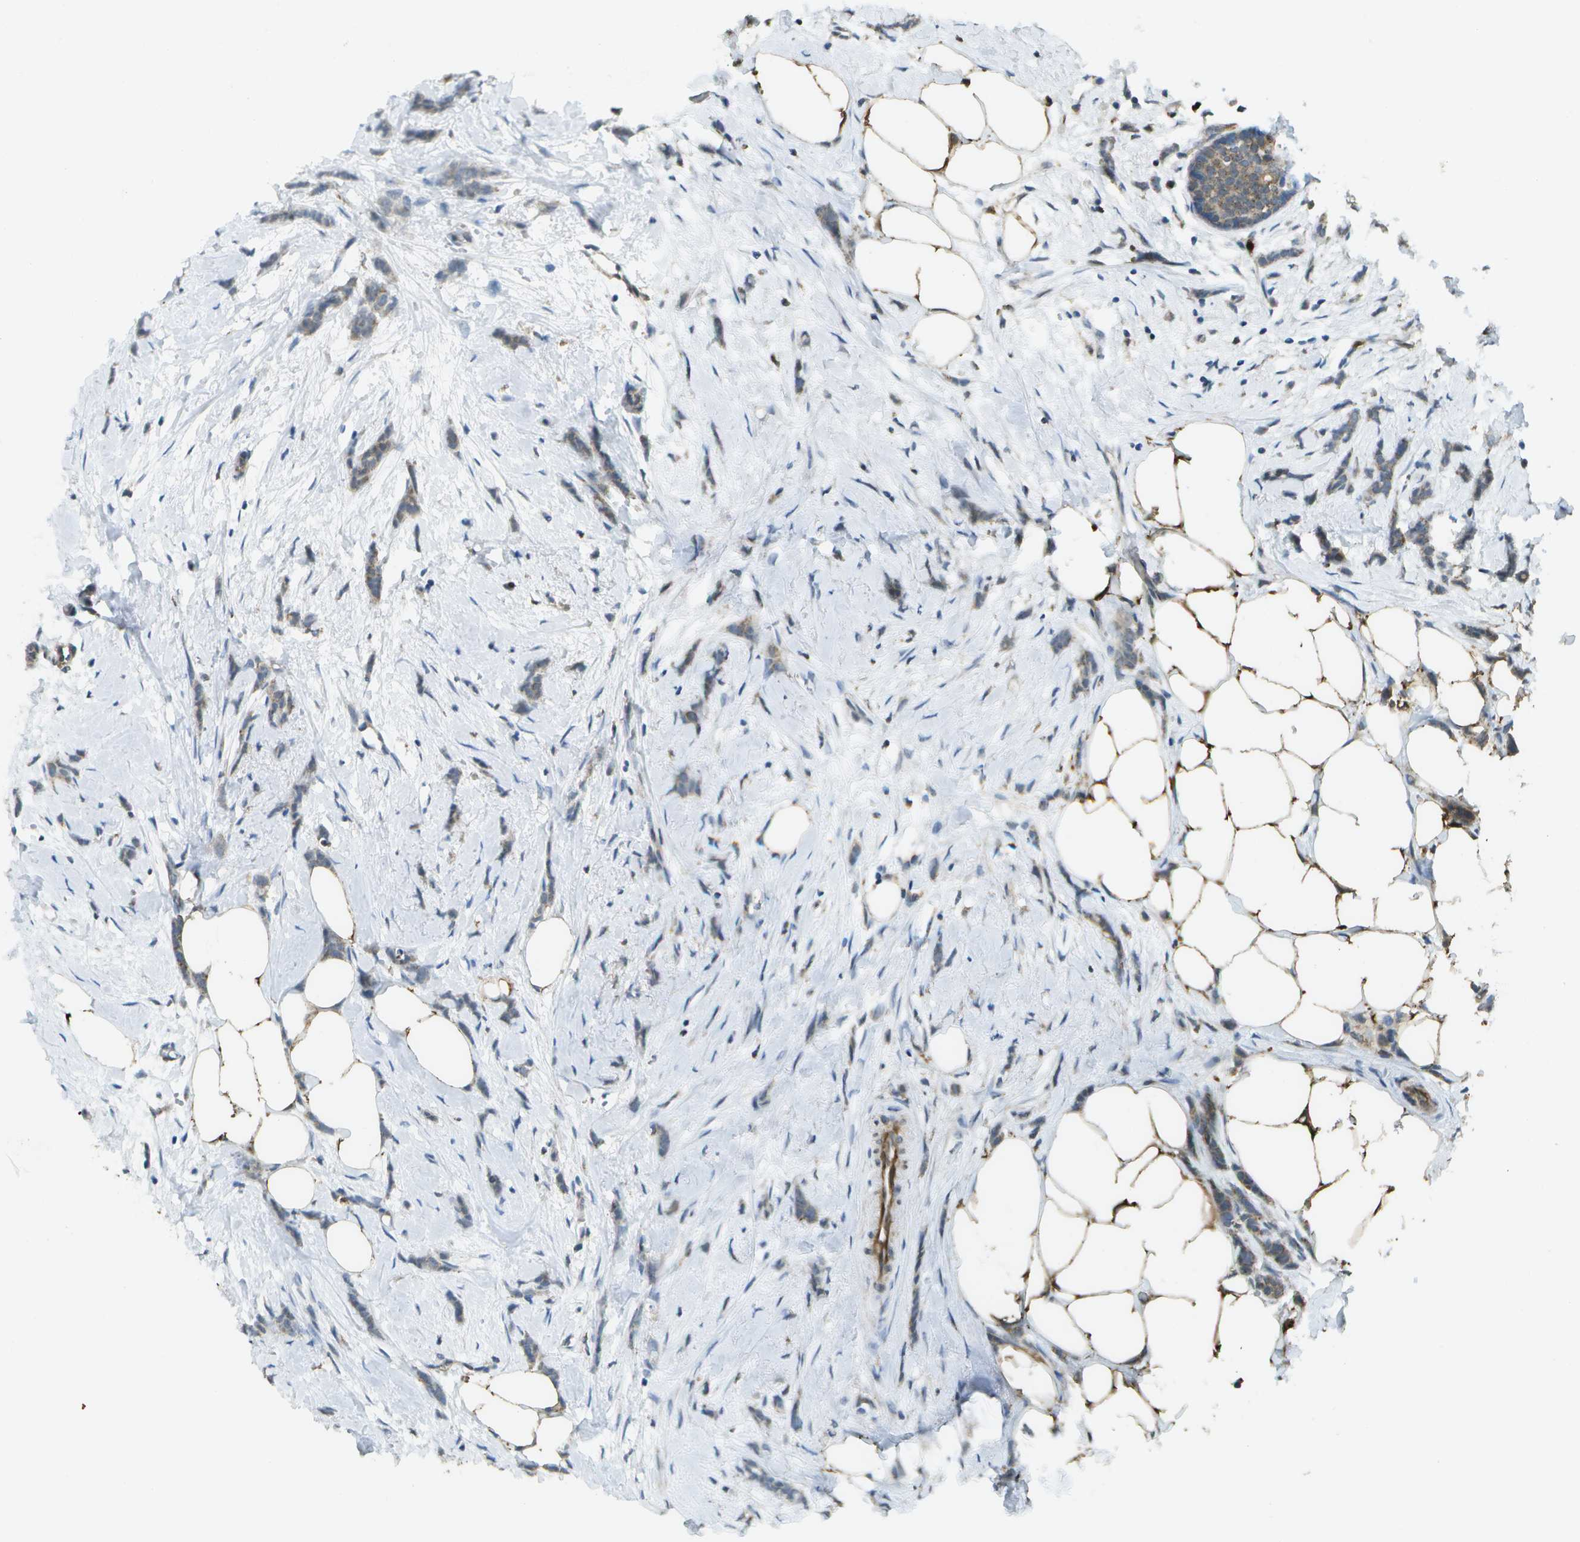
{"staining": {"intensity": "weak", "quantity": "<25%", "location": "cytoplasmic/membranous"}, "tissue": "breast cancer", "cell_type": "Tumor cells", "image_type": "cancer", "snomed": [{"axis": "morphology", "description": "Lobular carcinoma, in situ"}, {"axis": "morphology", "description": "Lobular carcinoma"}, {"axis": "topography", "description": "Breast"}], "caption": "Human breast lobular carcinoma in situ stained for a protein using immunohistochemistry reveals no expression in tumor cells.", "gene": "CACHD1", "patient": {"sex": "female", "age": 41}}